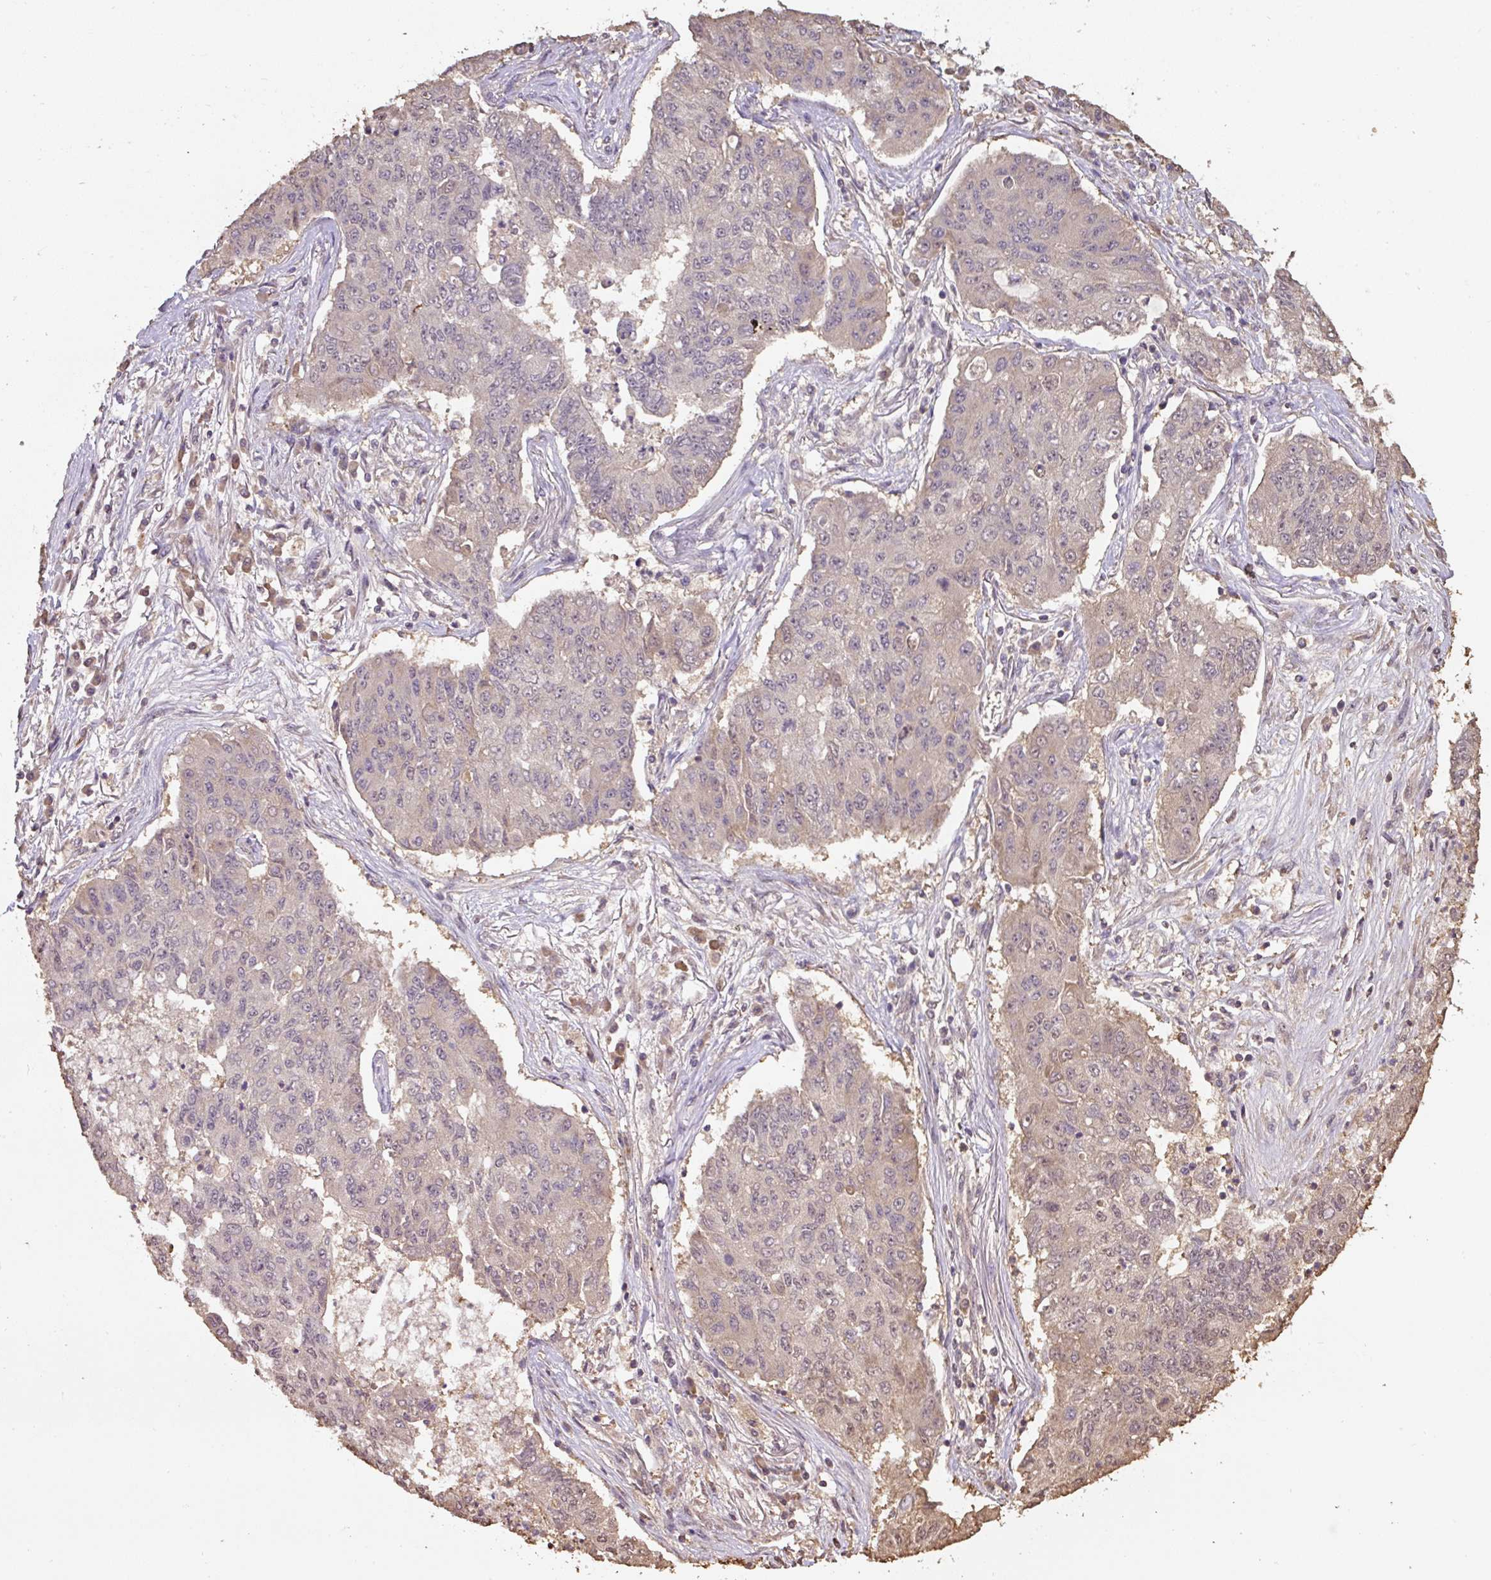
{"staining": {"intensity": "weak", "quantity": "<25%", "location": "cytoplasmic/membranous,nuclear"}, "tissue": "lung cancer", "cell_type": "Tumor cells", "image_type": "cancer", "snomed": [{"axis": "morphology", "description": "Squamous cell carcinoma, NOS"}, {"axis": "topography", "description": "Lung"}], "caption": "DAB (3,3'-diaminobenzidine) immunohistochemical staining of human lung cancer (squamous cell carcinoma) demonstrates no significant positivity in tumor cells.", "gene": "TMEM170B", "patient": {"sex": "male", "age": 74}}